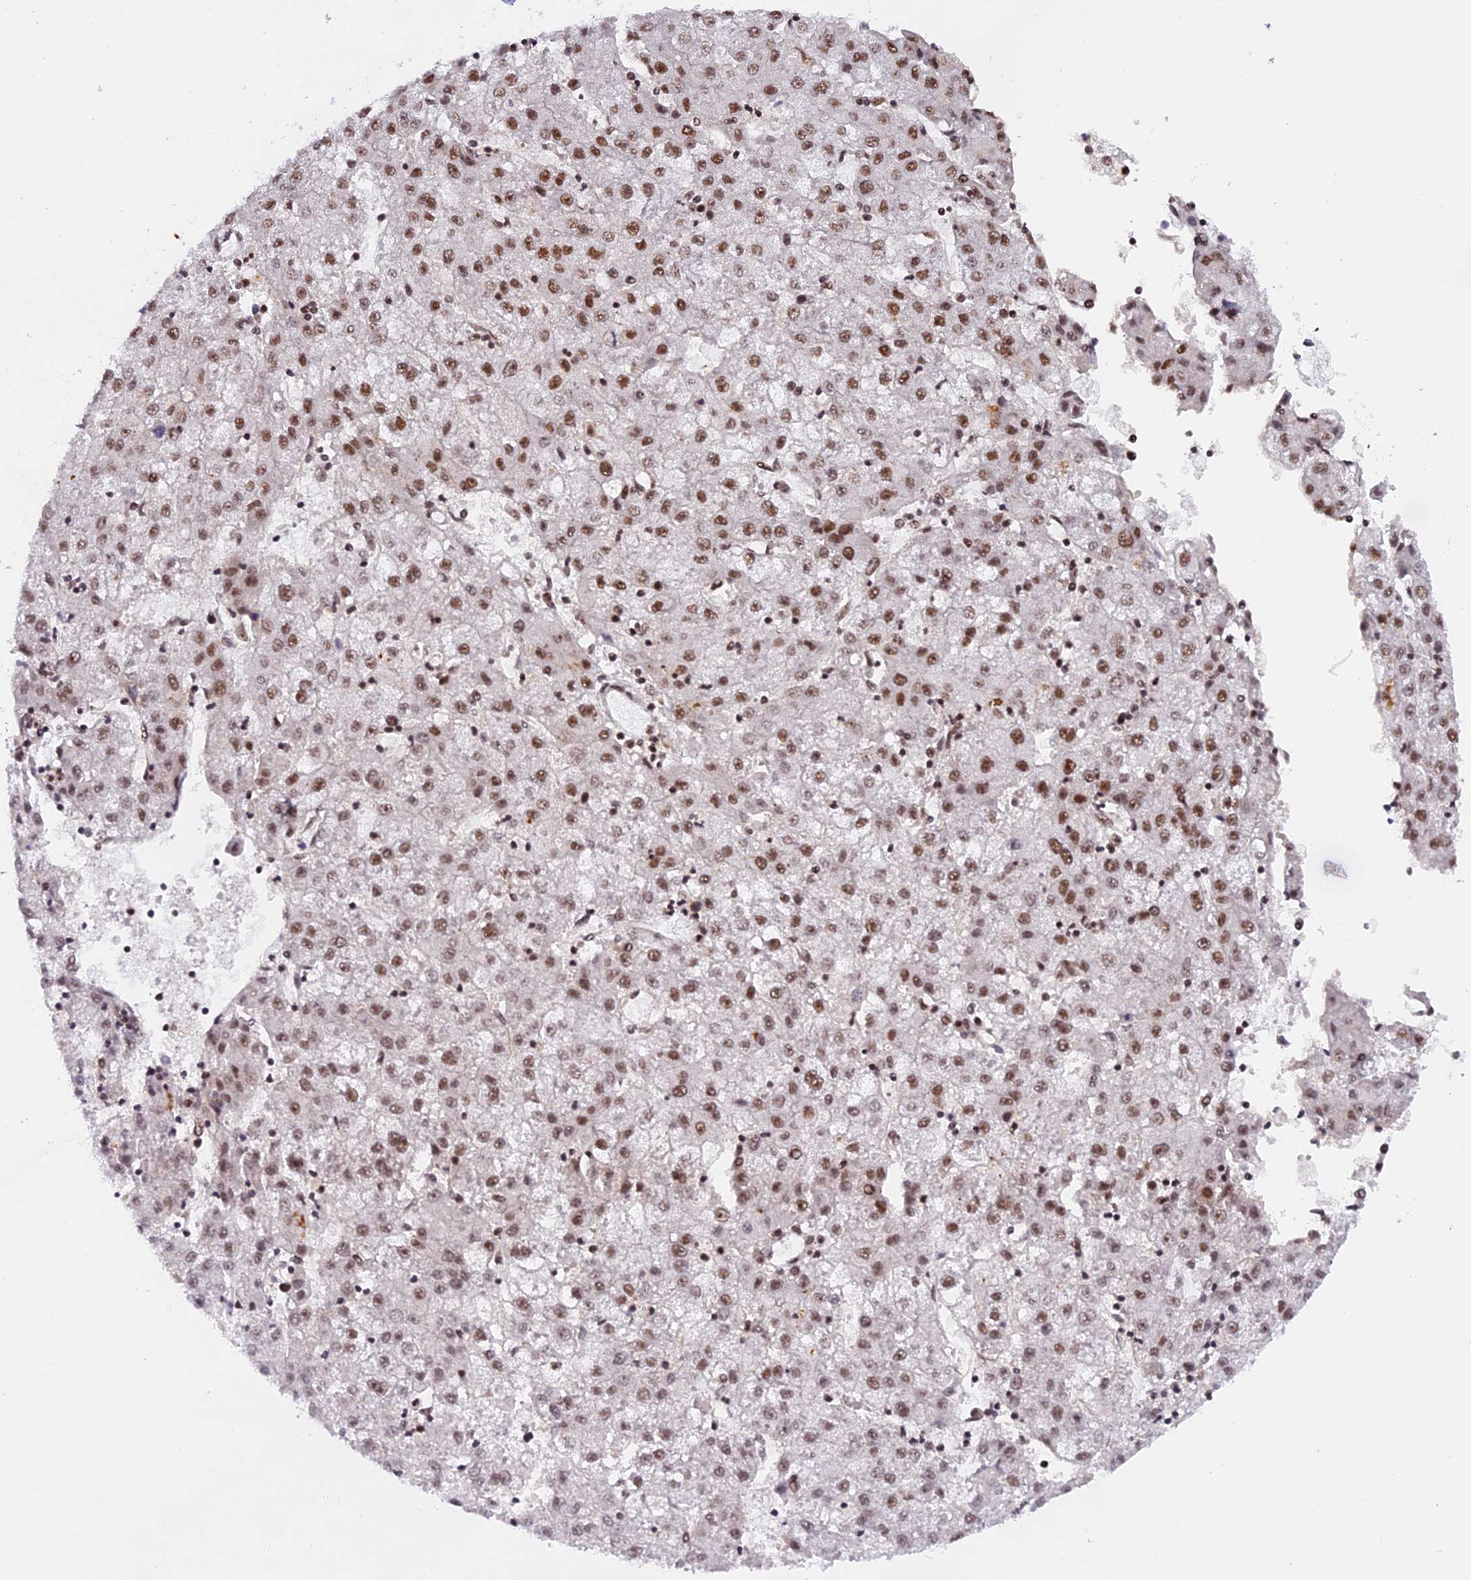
{"staining": {"intensity": "moderate", "quantity": ">75%", "location": "nuclear"}, "tissue": "liver cancer", "cell_type": "Tumor cells", "image_type": "cancer", "snomed": [{"axis": "morphology", "description": "Carcinoma, Hepatocellular, NOS"}, {"axis": "topography", "description": "Liver"}], "caption": "Liver hepatocellular carcinoma stained with a protein marker exhibits moderate staining in tumor cells.", "gene": "RAMAC", "patient": {"sex": "male", "age": 72}}